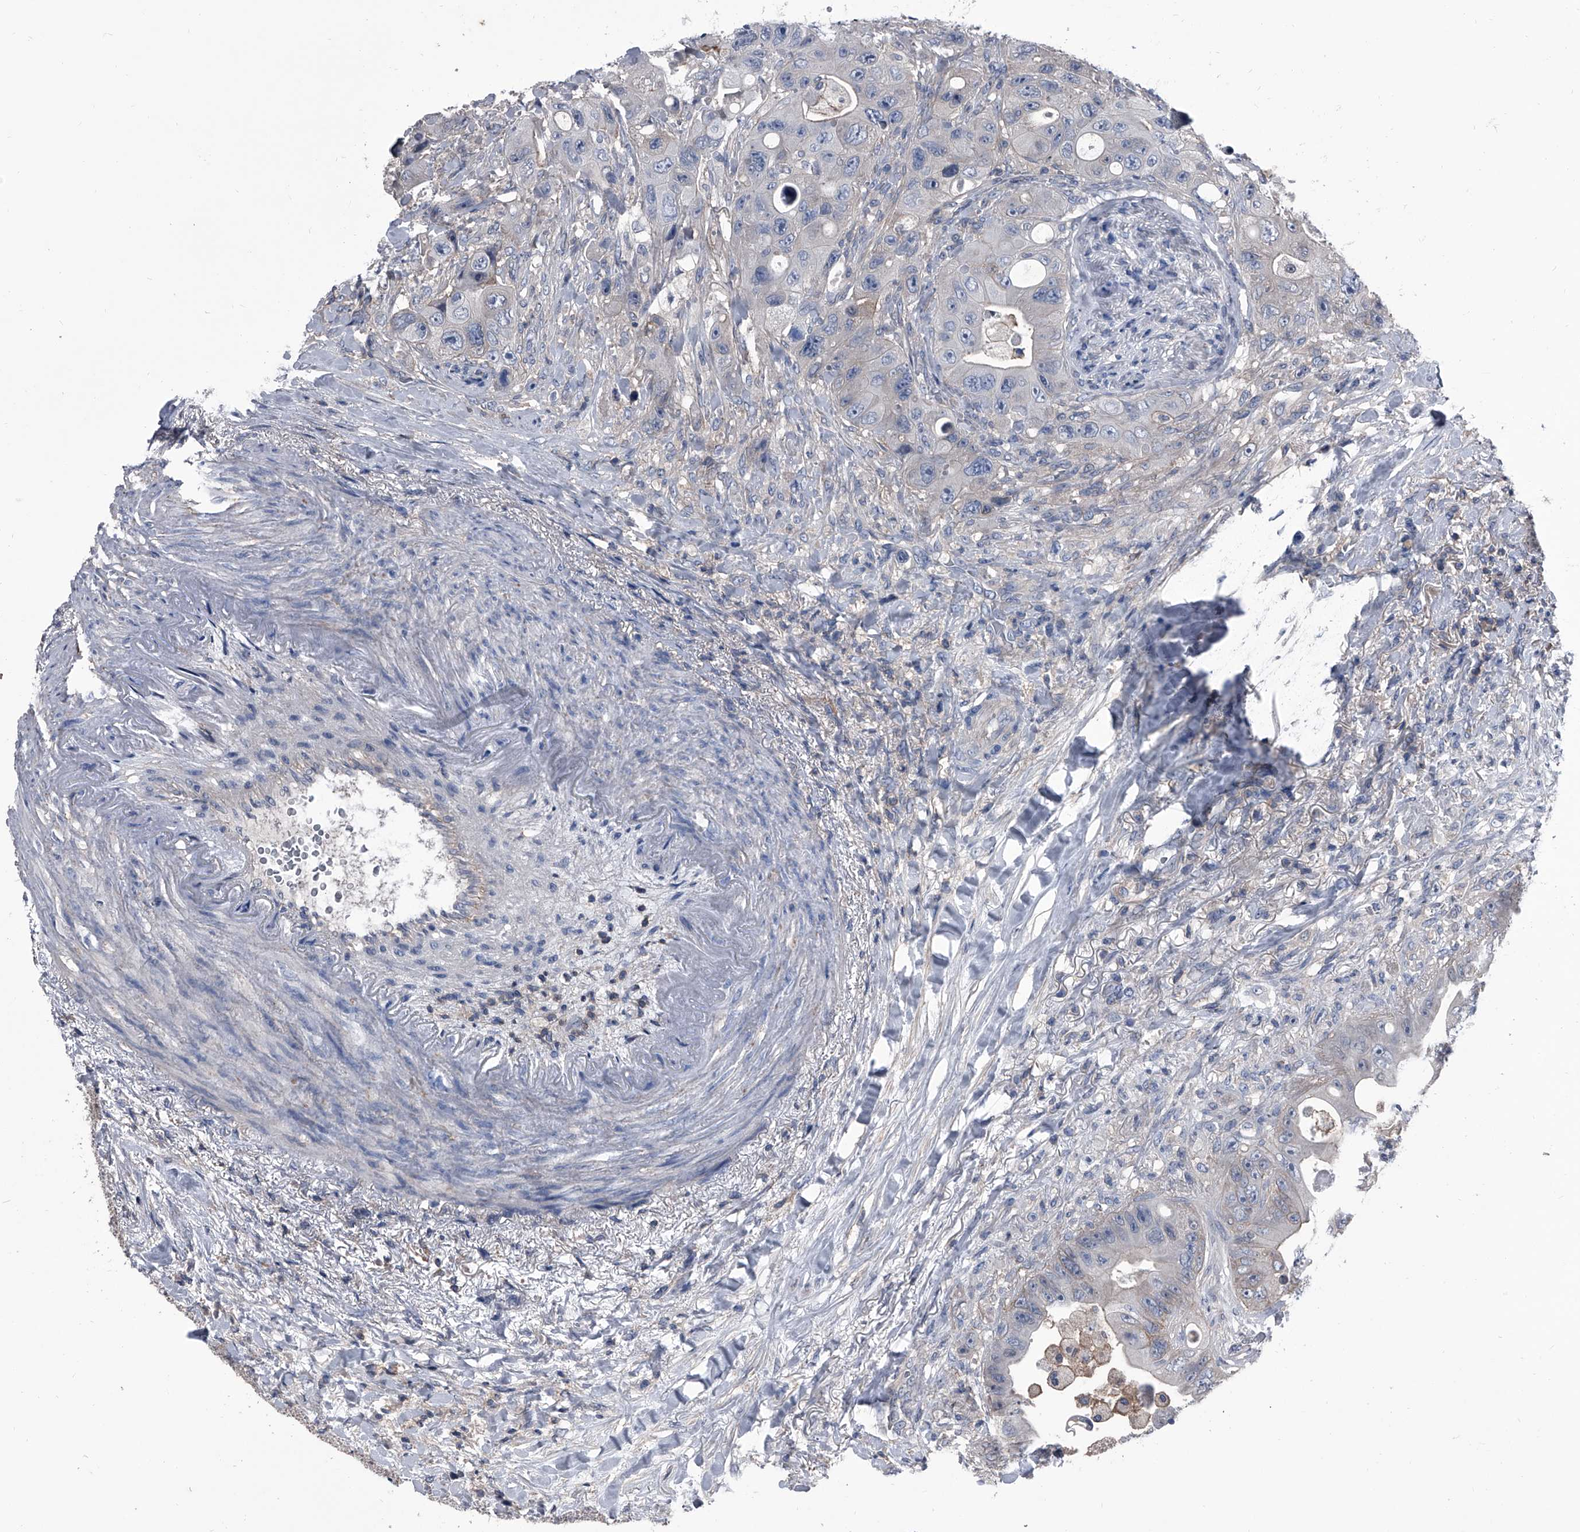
{"staining": {"intensity": "negative", "quantity": "none", "location": "none"}, "tissue": "colorectal cancer", "cell_type": "Tumor cells", "image_type": "cancer", "snomed": [{"axis": "morphology", "description": "Adenocarcinoma, NOS"}, {"axis": "topography", "description": "Colon"}], "caption": "Tumor cells are negative for protein expression in human colorectal adenocarcinoma.", "gene": "PIP5K1A", "patient": {"sex": "female", "age": 46}}